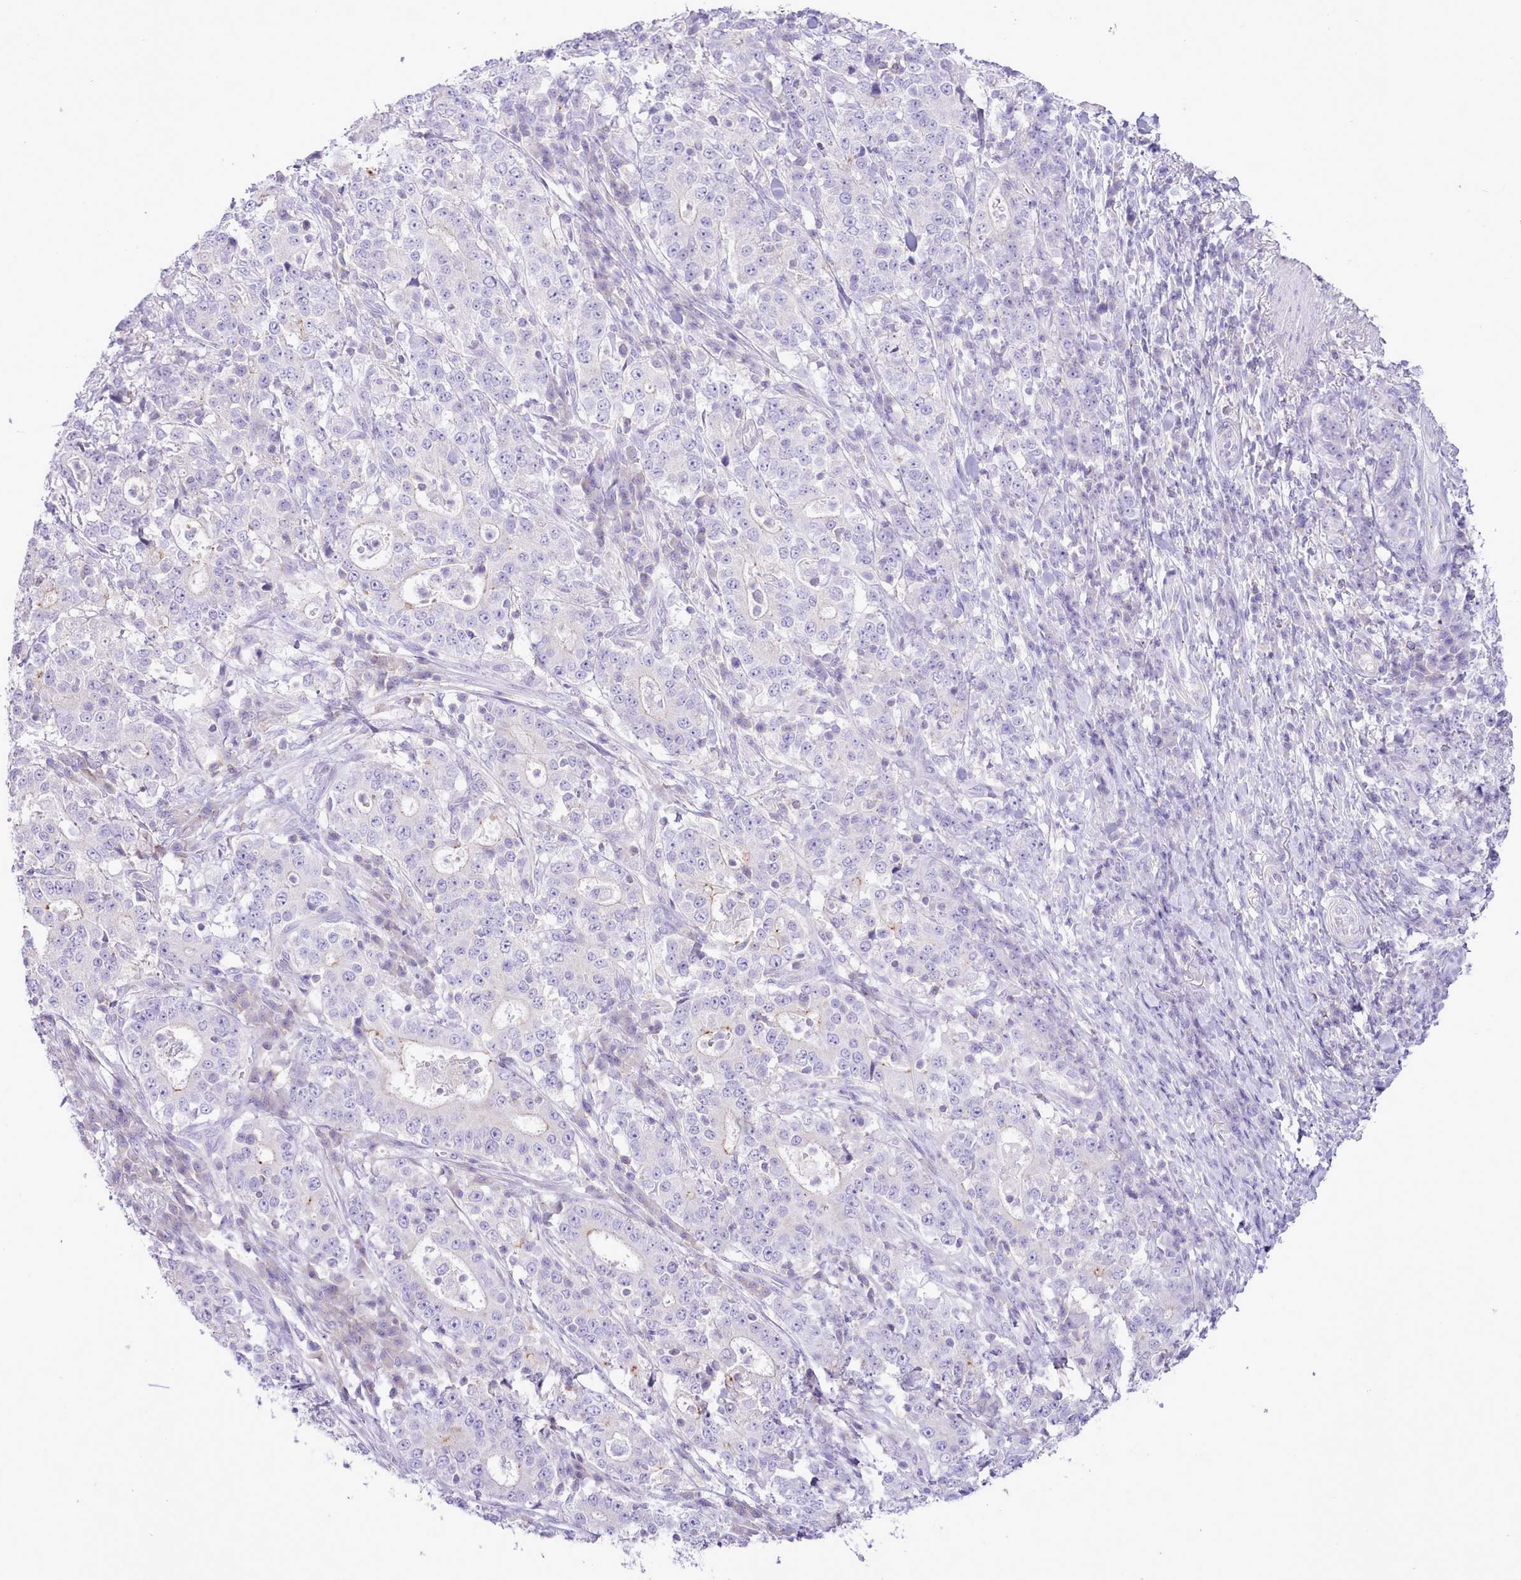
{"staining": {"intensity": "negative", "quantity": "none", "location": "none"}, "tissue": "stomach cancer", "cell_type": "Tumor cells", "image_type": "cancer", "snomed": [{"axis": "morphology", "description": "Normal tissue, NOS"}, {"axis": "morphology", "description": "Adenocarcinoma, NOS"}, {"axis": "topography", "description": "Stomach, upper"}, {"axis": "topography", "description": "Stomach"}], "caption": "High power microscopy photomicrograph of an immunohistochemistry photomicrograph of stomach cancer (adenocarcinoma), revealing no significant expression in tumor cells.", "gene": "MDFI", "patient": {"sex": "male", "age": 59}}